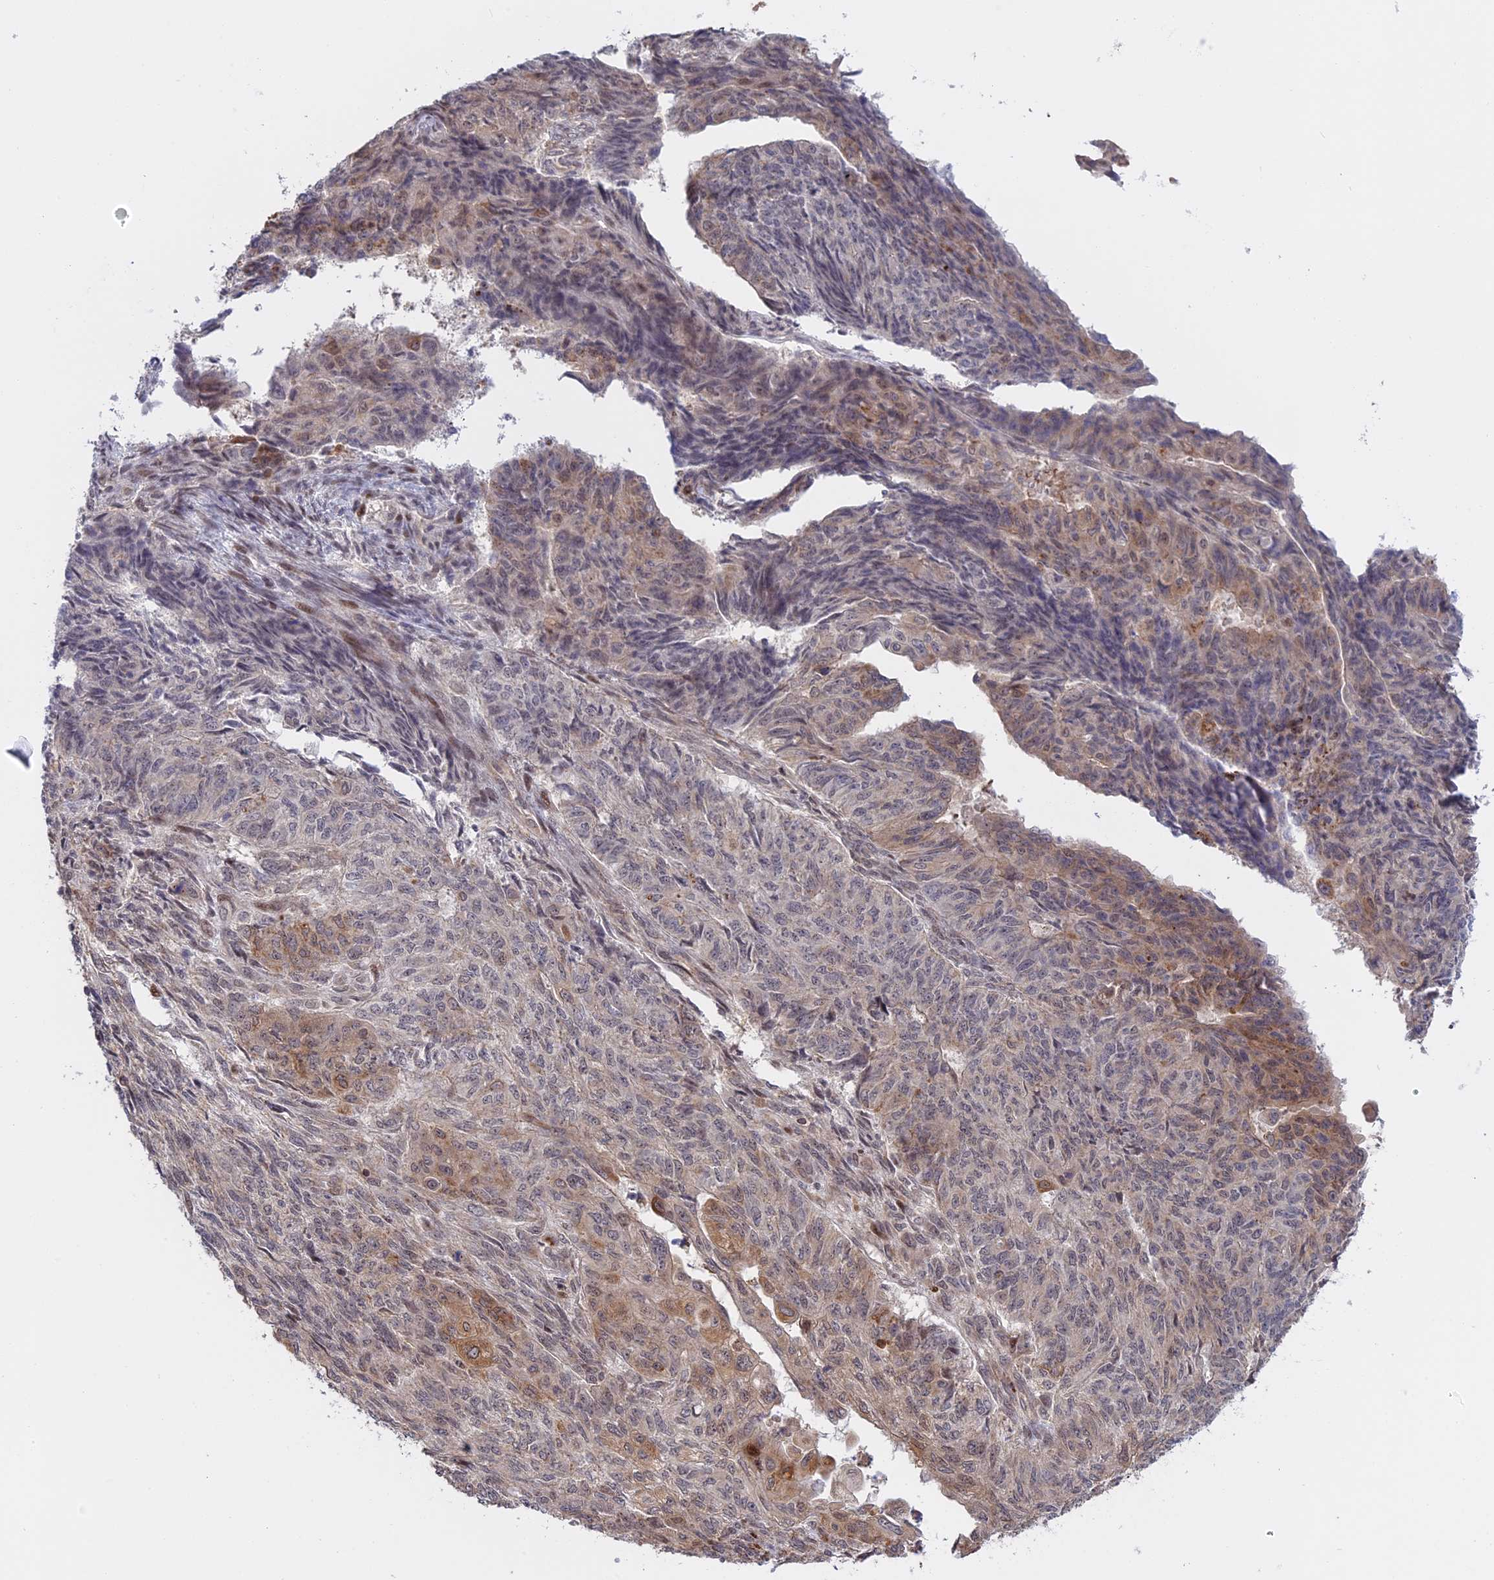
{"staining": {"intensity": "weak", "quantity": "25%-75%", "location": "cytoplasmic/membranous"}, "tissue": "endometrial cancer", "cell_type": "Tumor cells", "image_type": "cancer", "snomed": [{"axis": "morphology", "description": "Adenocarcinoma, NOS"}, {"axis": "topography", "description": "Endometrium"}], "caption": "Immunohistochemistry (IHC) (DAB) staining of endometrial cancer (adenocarcinoma) shows weak cytoplasmic/membranous protein positivity in about 25%-75% of tumor cells.", "gene": "GSKIP", "patient": {"sex": "female", "age": 32}}